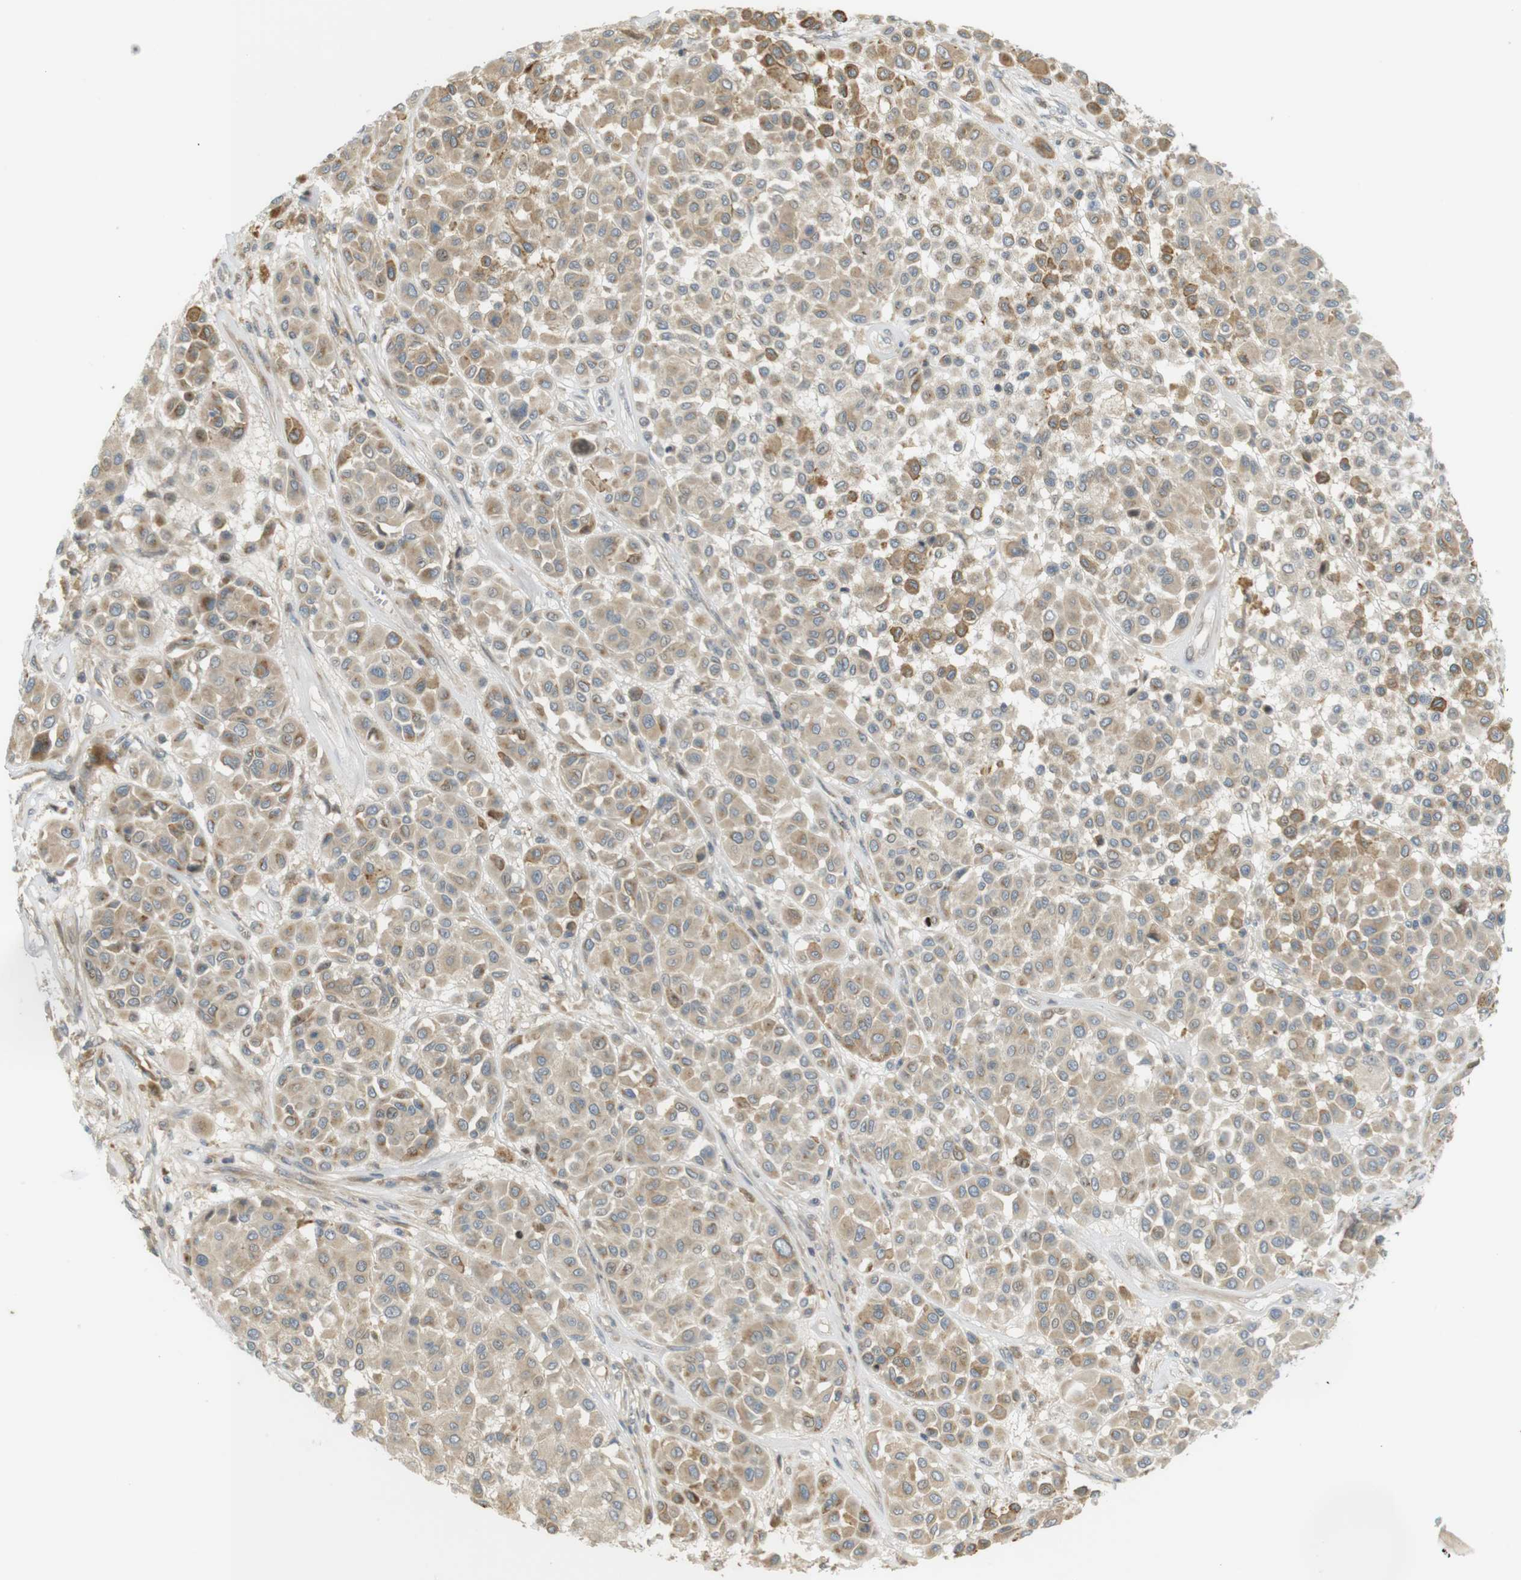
{"staining": {"intensity": "weak", "quantity": ">75%", "location": "cytoplasmic/membranous"}, "tissue": "melanoma", "cell_type": "Tumor cells", "image_type": "cancer", "snomed": [{"axis": "morphology", "description": "Malignant melanoma, Metastatic site"}, {"axis": "topography", "description": "Soft tissue"}], "caption": "Immunohistochemical staining of malignant melanoma (metastatic site) displays weak cytoplasmic/membranous protein staining in about >75% of tumor cells.", "gene": "CLRN3", "patient": {"sex": "male", "age": 41}}